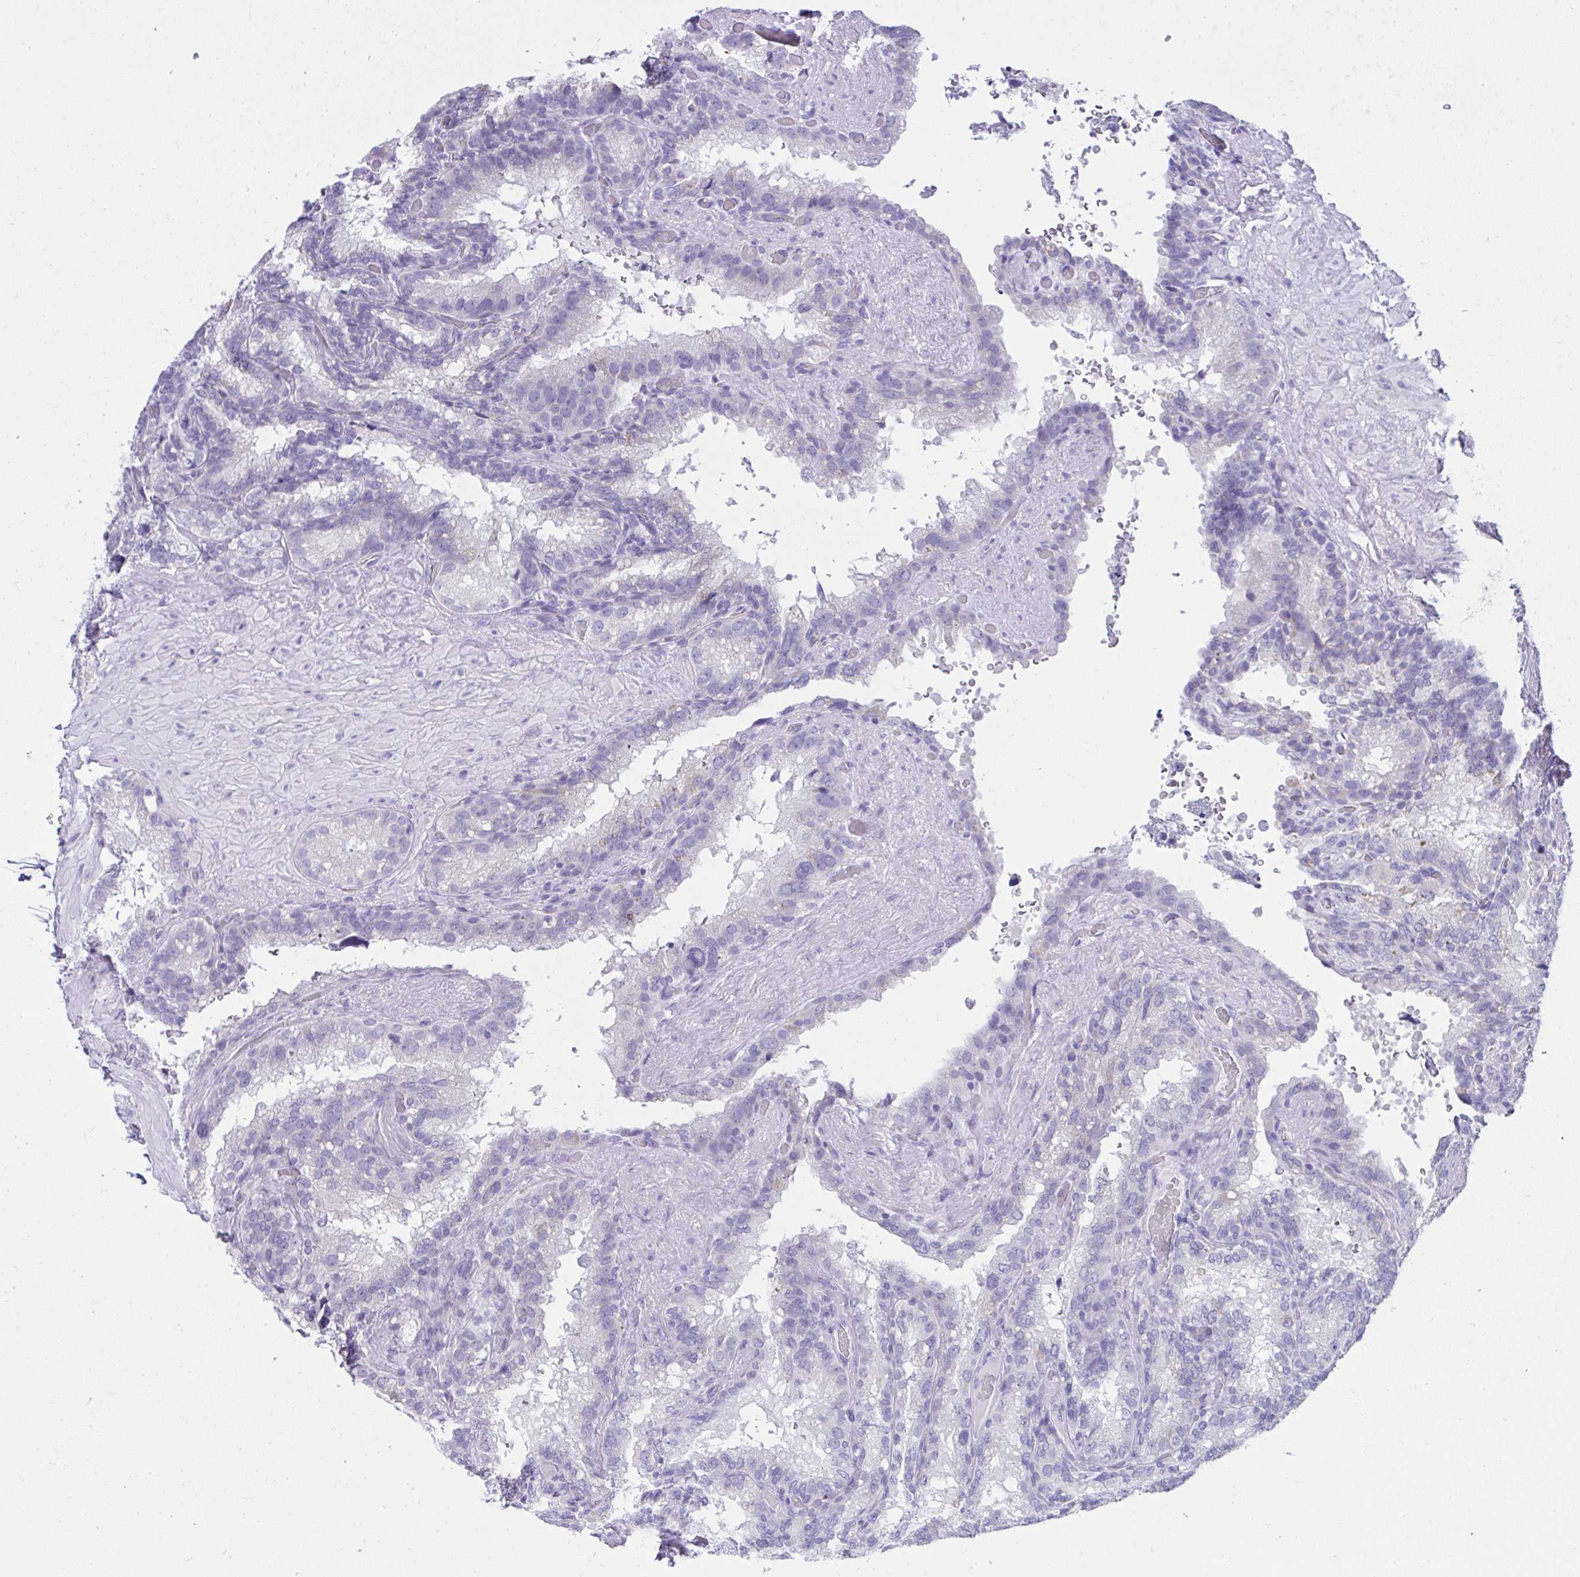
{"staining": {"intensity": "negative", "quantity": "none", "location": "none"}, "tissue": "seminal vesicle", "cell_type": "Glandular cells", "image_type": "normal", "snomed": [{"axis": "morphology", "description": "Normal tissue, NOS"}, {"axis": "topography", "description": "Seminal veicle"}], "caption": "DAB (3,3'-diaminobenzidine) immunohistochemical staining of benign seminal vesicle exhibits no significant expression in glandular cells.", "gene": "RNF183", "patient": {"sex": "male", "age": 60}}